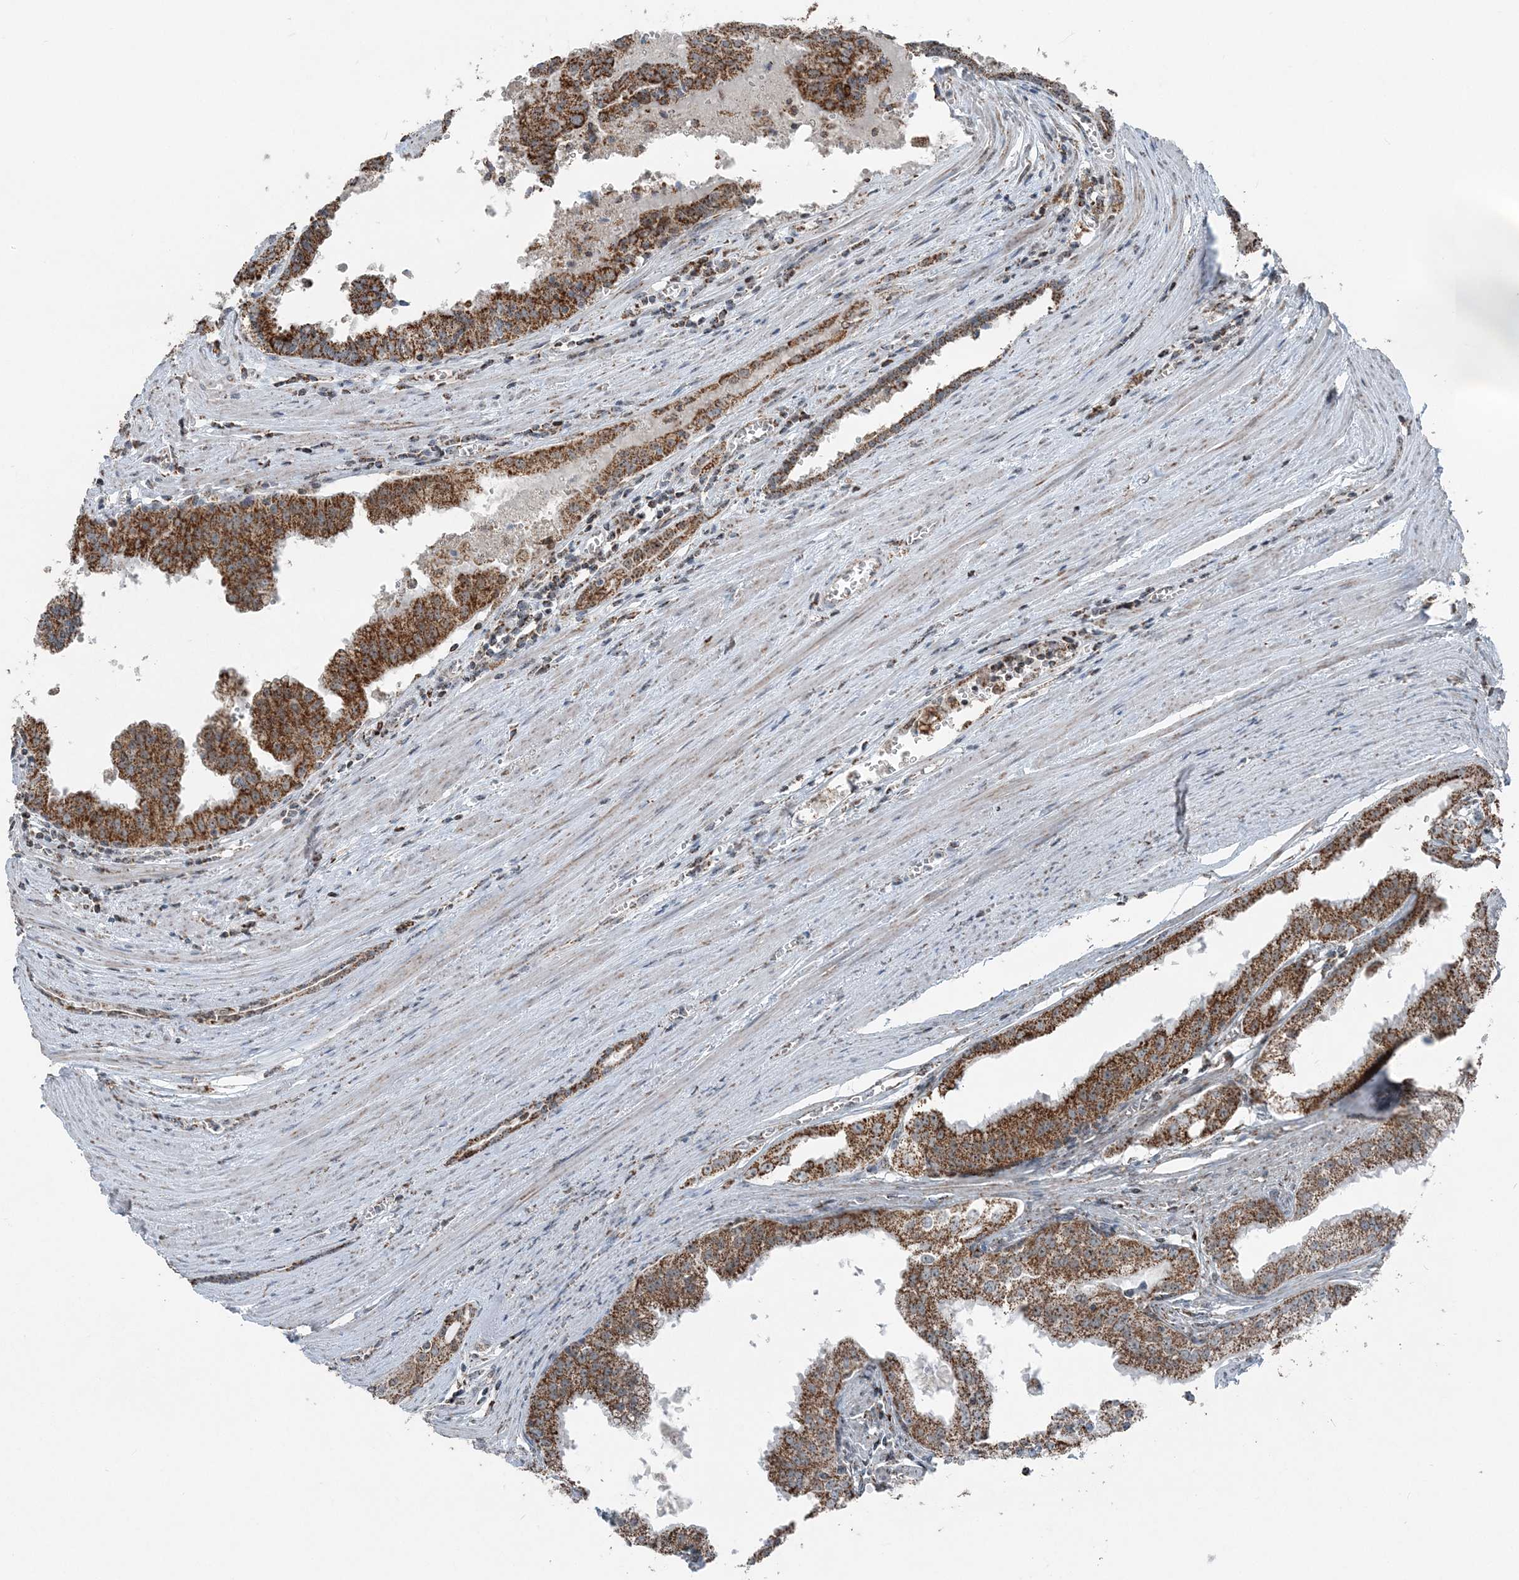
{"staining": {"intensity": "strong", "quantity": ">75%", "location": "cytoplasmic/membranous"}, "tissue": "prostate cancer", "cell_type": "Tumor cells", "image_type": "cancer", "snomed": [{"axis": "morphology", "description": "Adenocarcinoma, High grade"}, {"axis": "topography", "description": "Prostate"}], "caption": "This is a histology image of immunohistochemistry staining of prostate cancer, which shows strong staining in the cytoplasmic/membranous of tumor cells.", "gene": "SUCLG1", "patient": {"sex": "male", "age": 68}}